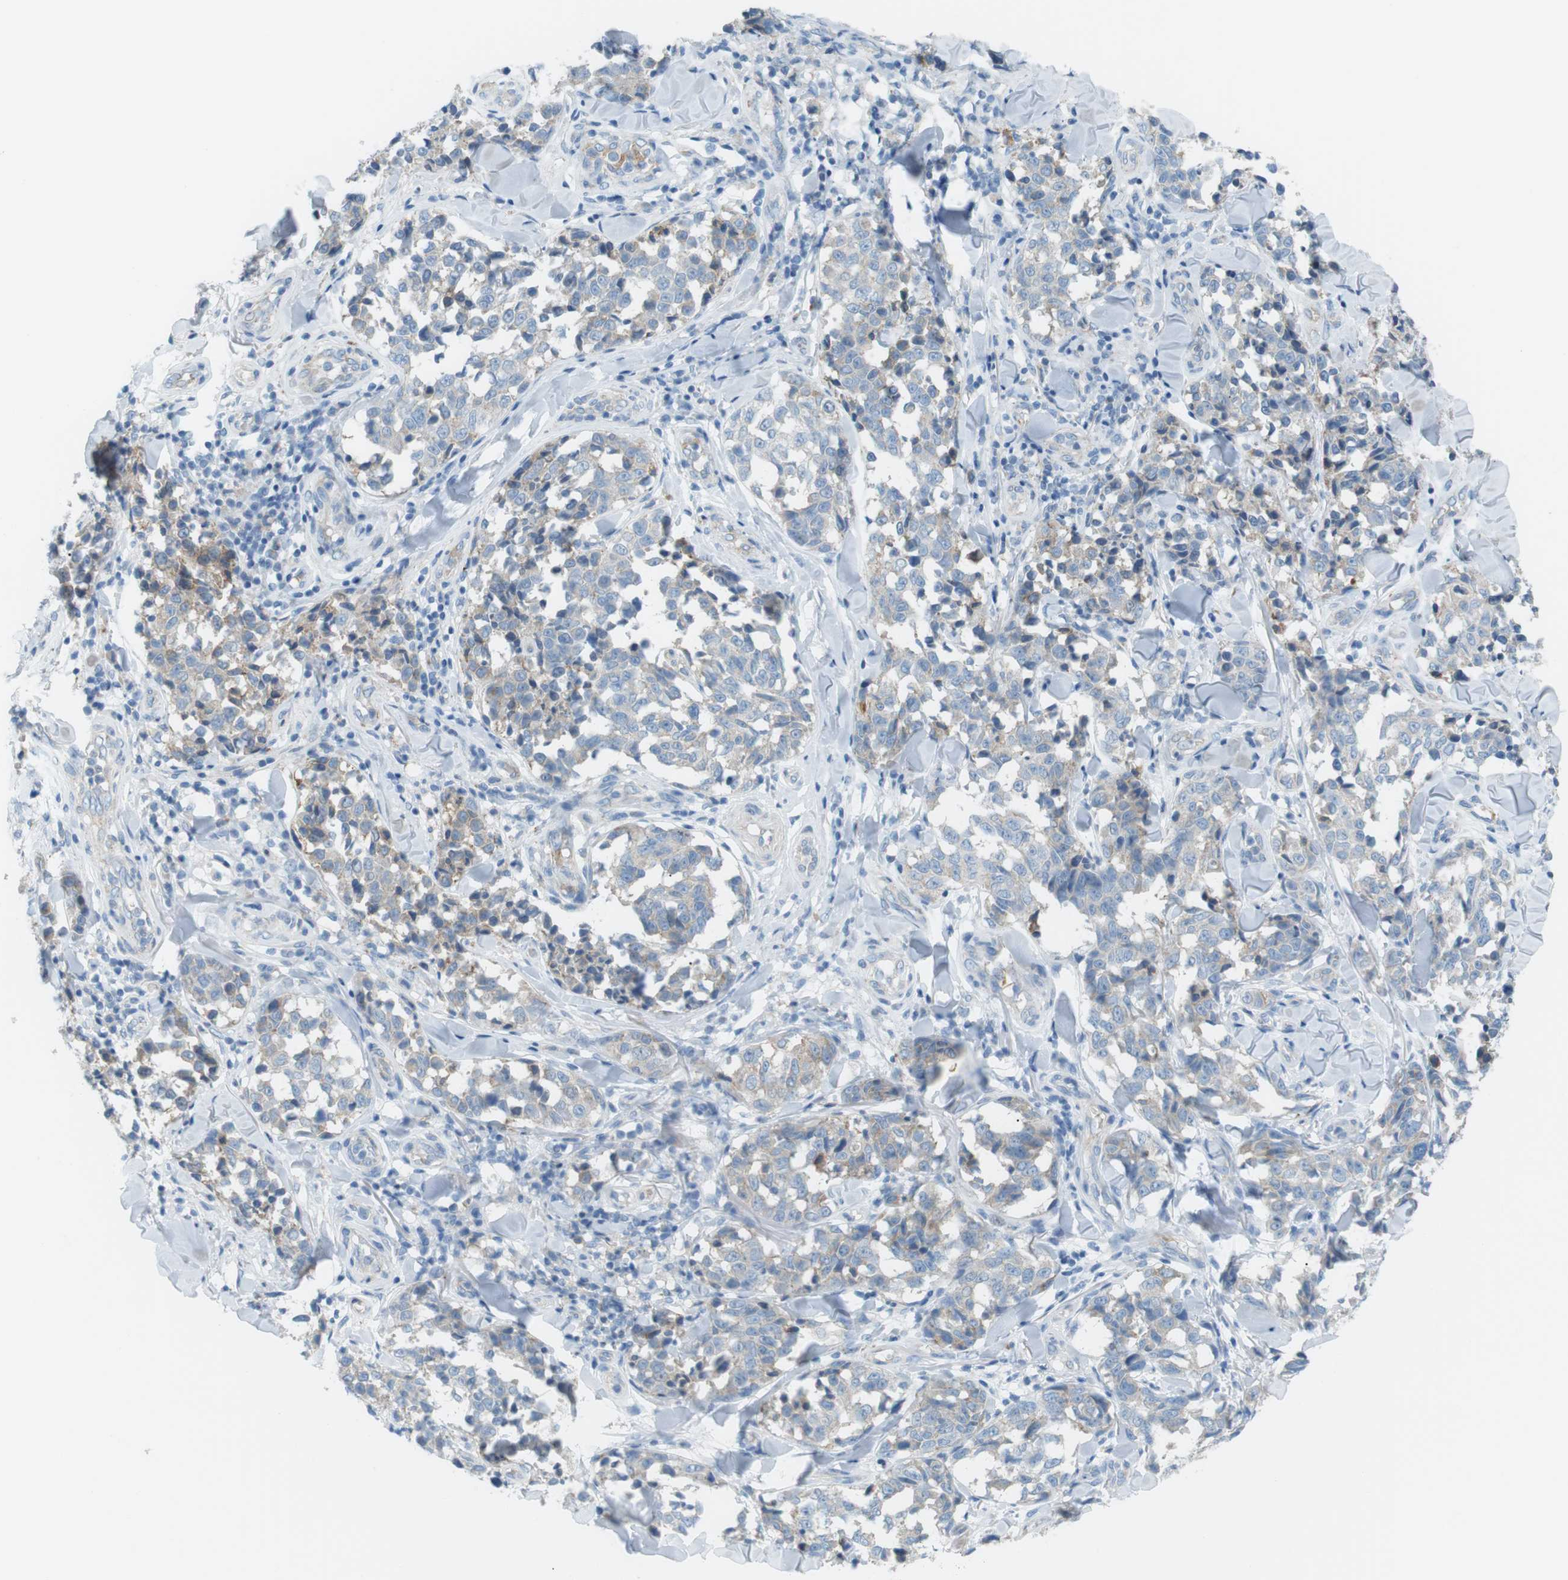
{"staining": {"intensity": "weak", "quantity": "<25%", "location": "cytoplasmic/membranous"}, "tissue": "melanoma", "cell_type": "Tumor cells", "image_type": "cancer", "snomed": [{"axis": "morphology", "description": "Malignant melanoma, NOS"}, {"axis": "topography", "description": "Skin"}], "caption": "An immunohistochemistry image of melanoma is shown. There is no staining in tumor cells of melanoma.", "gene": "VAMP1", "patient": {"sex": "female", "age": 64}}